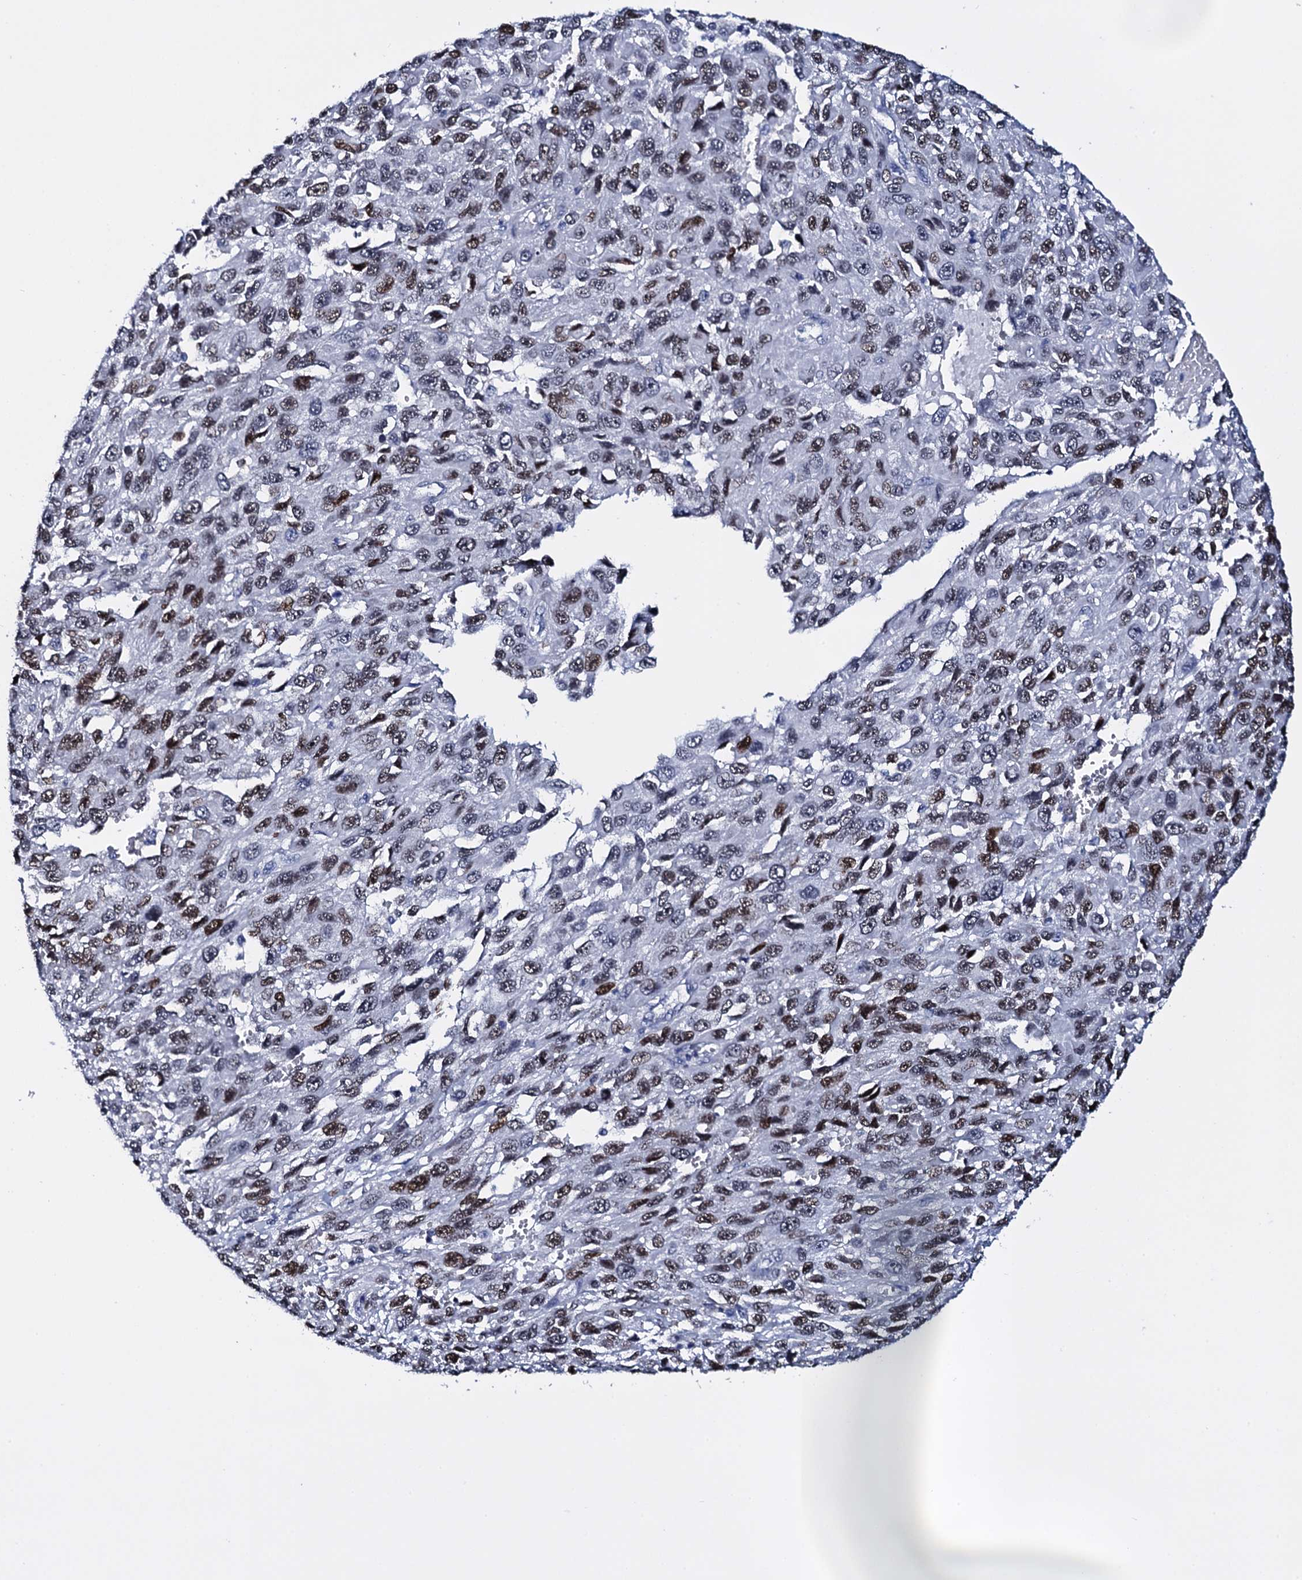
{"staining": {"intensity": "moderate", "quantity": "25%-75%", "location": "nuclear"}, "tissue": "melanoma", "cell_type": "Tumor cells", "image_type": "cancer", "snomed": [{"axis": "morphology", "description": "Normal tissue, NOS"}, {"axis": "morphology", "description": "Malignant melanoma, NOS"}, {"axis": "topography", "description": "Skin"}], "caption": "Malignant melanoma stained with a brown dye shows moderate nuclear positive positivity in about 25%-75% of tumor cells.", "gene": "NPM2", "patient": {"sex": "female", "age": 96}}